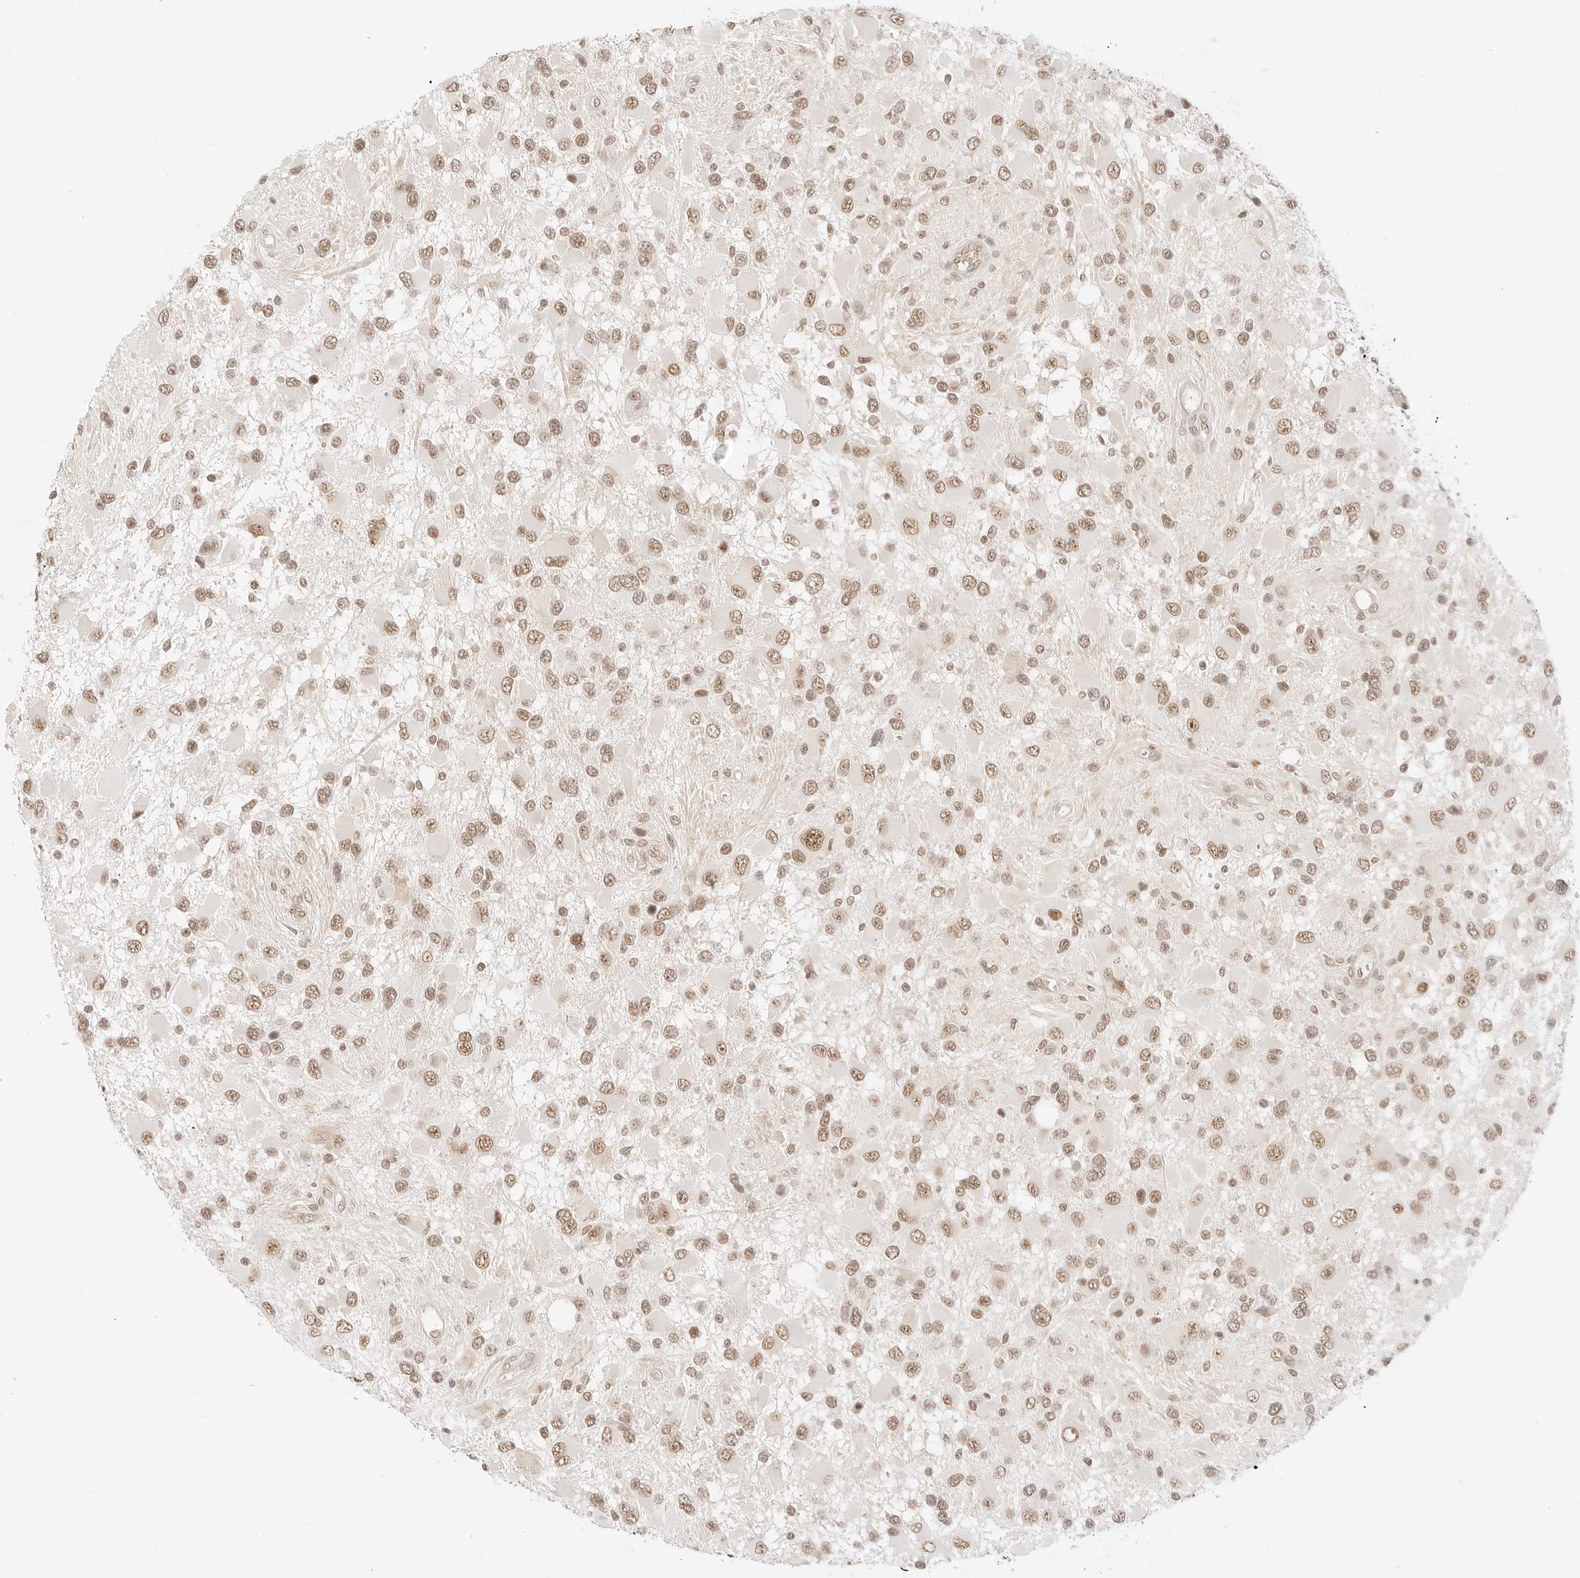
{"staining": {"intensity": "moderate", "quantity": ">75%", "location": "nuclear"}, "tissue": "glioma", "cell_type": "Tumor cells", "image_type": "cancer", "snomed": [{"axis": "morphology", "description": "Glioma, malignant, High grade"}, {"axis": "topography", "description": "Brain"}], "caption": "Approximately >75% of tumor cells in human high-grade glioma (malignant) show moderate nuclear protein staining as visualized by brown immunohistochemical staining.", "gene": "ITGA6", "patient": {"sex": "male", "age": 53}}